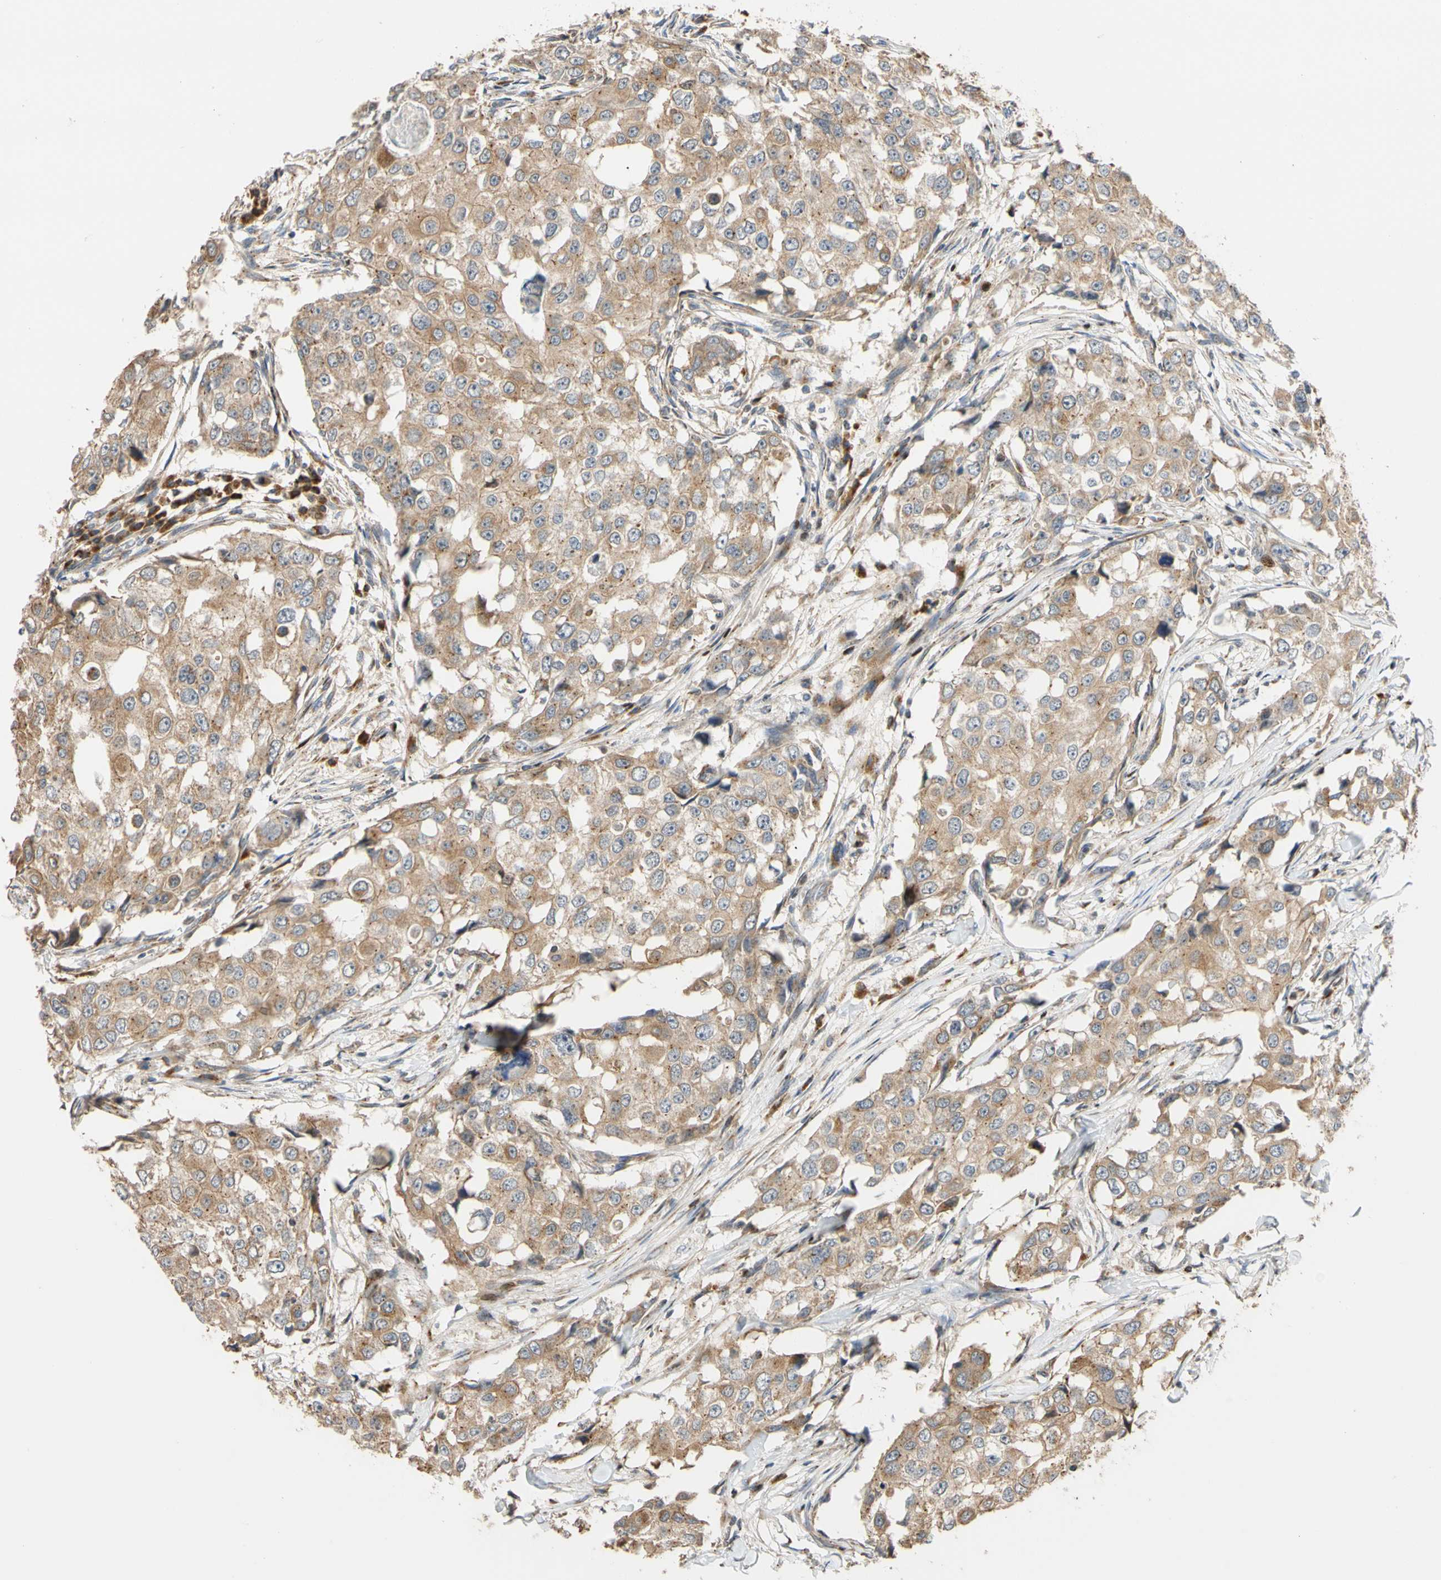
{"staining": {"intensity": "moderate", "quantity": ">75%", "location": "cytoplasmic/membranous"}, "tissue": "breast cancer", "cell_type": "Tumor cells", "image_type": "cancer", "snomed": [{"axis": "morphology", "description": "Duct carcinoma"}, {"axis": "topography", "description": "Breast"}], "caption": "Human intraductal carcinoma (breast) stained for a protein (brown) demonstrates moderate cytoplasmic/membranous positive positivity in approximately >75% of tumor cells.", "gene": "IP6K2", "patient": {"sex": "female", "age": 27}}